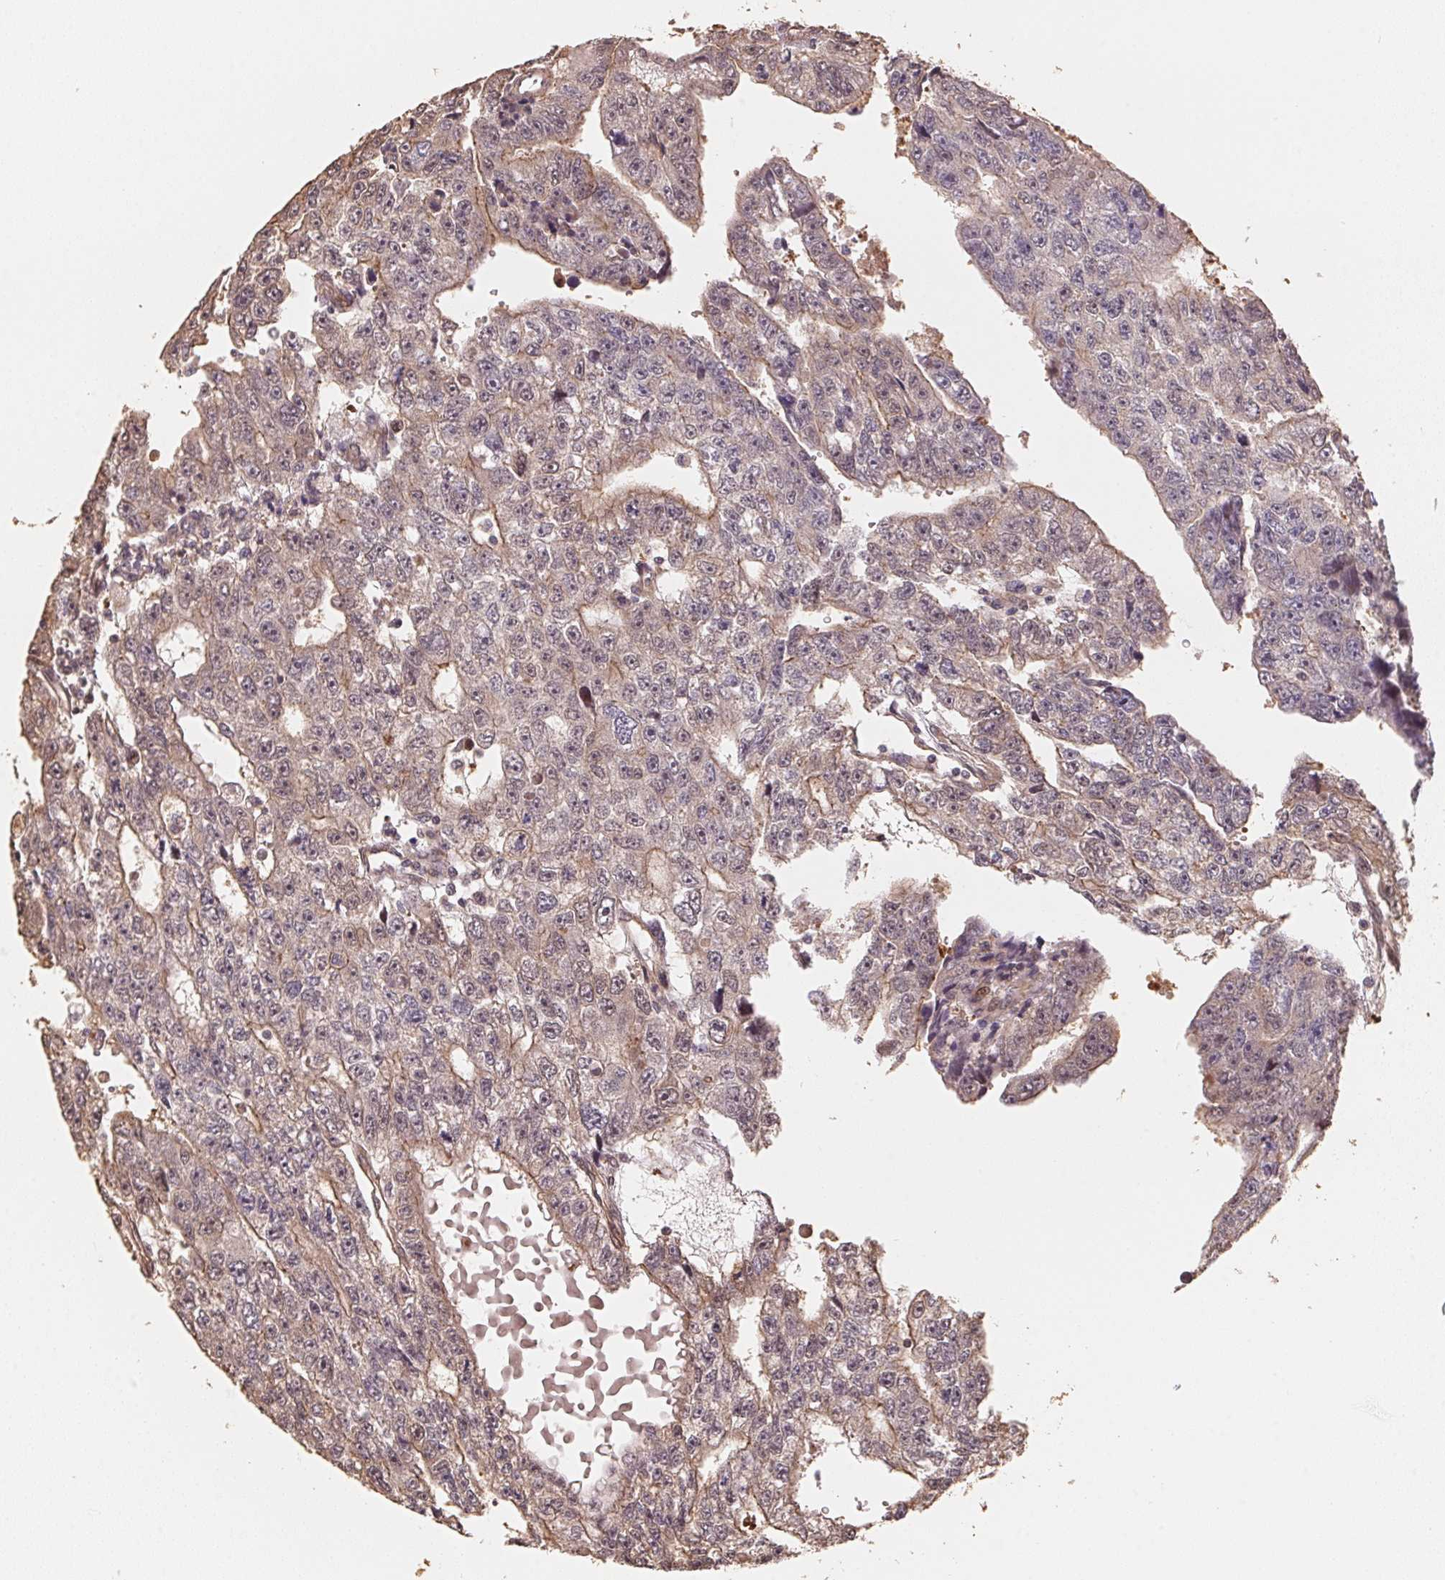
{"staining": {"intensity": "weak", "quantity": "25%-75%", "location": "cytoplasmic/membranous"}, "tissue": "testis cancer", "cell_type": "Tumor cells", "image_type": "cancer", "snomed": [{"axis": "morphology", "description": "Carcinoma, Embryonal, NOS"}, {"axis": "topography", "description": "Testis"}], "caption": "High-power microscopy captured an IHC micrograph of embryonal carcinoma (testis), revealing weak cytoplasmic/membranous expression in approximately 25%-75% of tumor cells.", "gene": "TMEM222", "patient": {"sex": "male", "age": 20}}